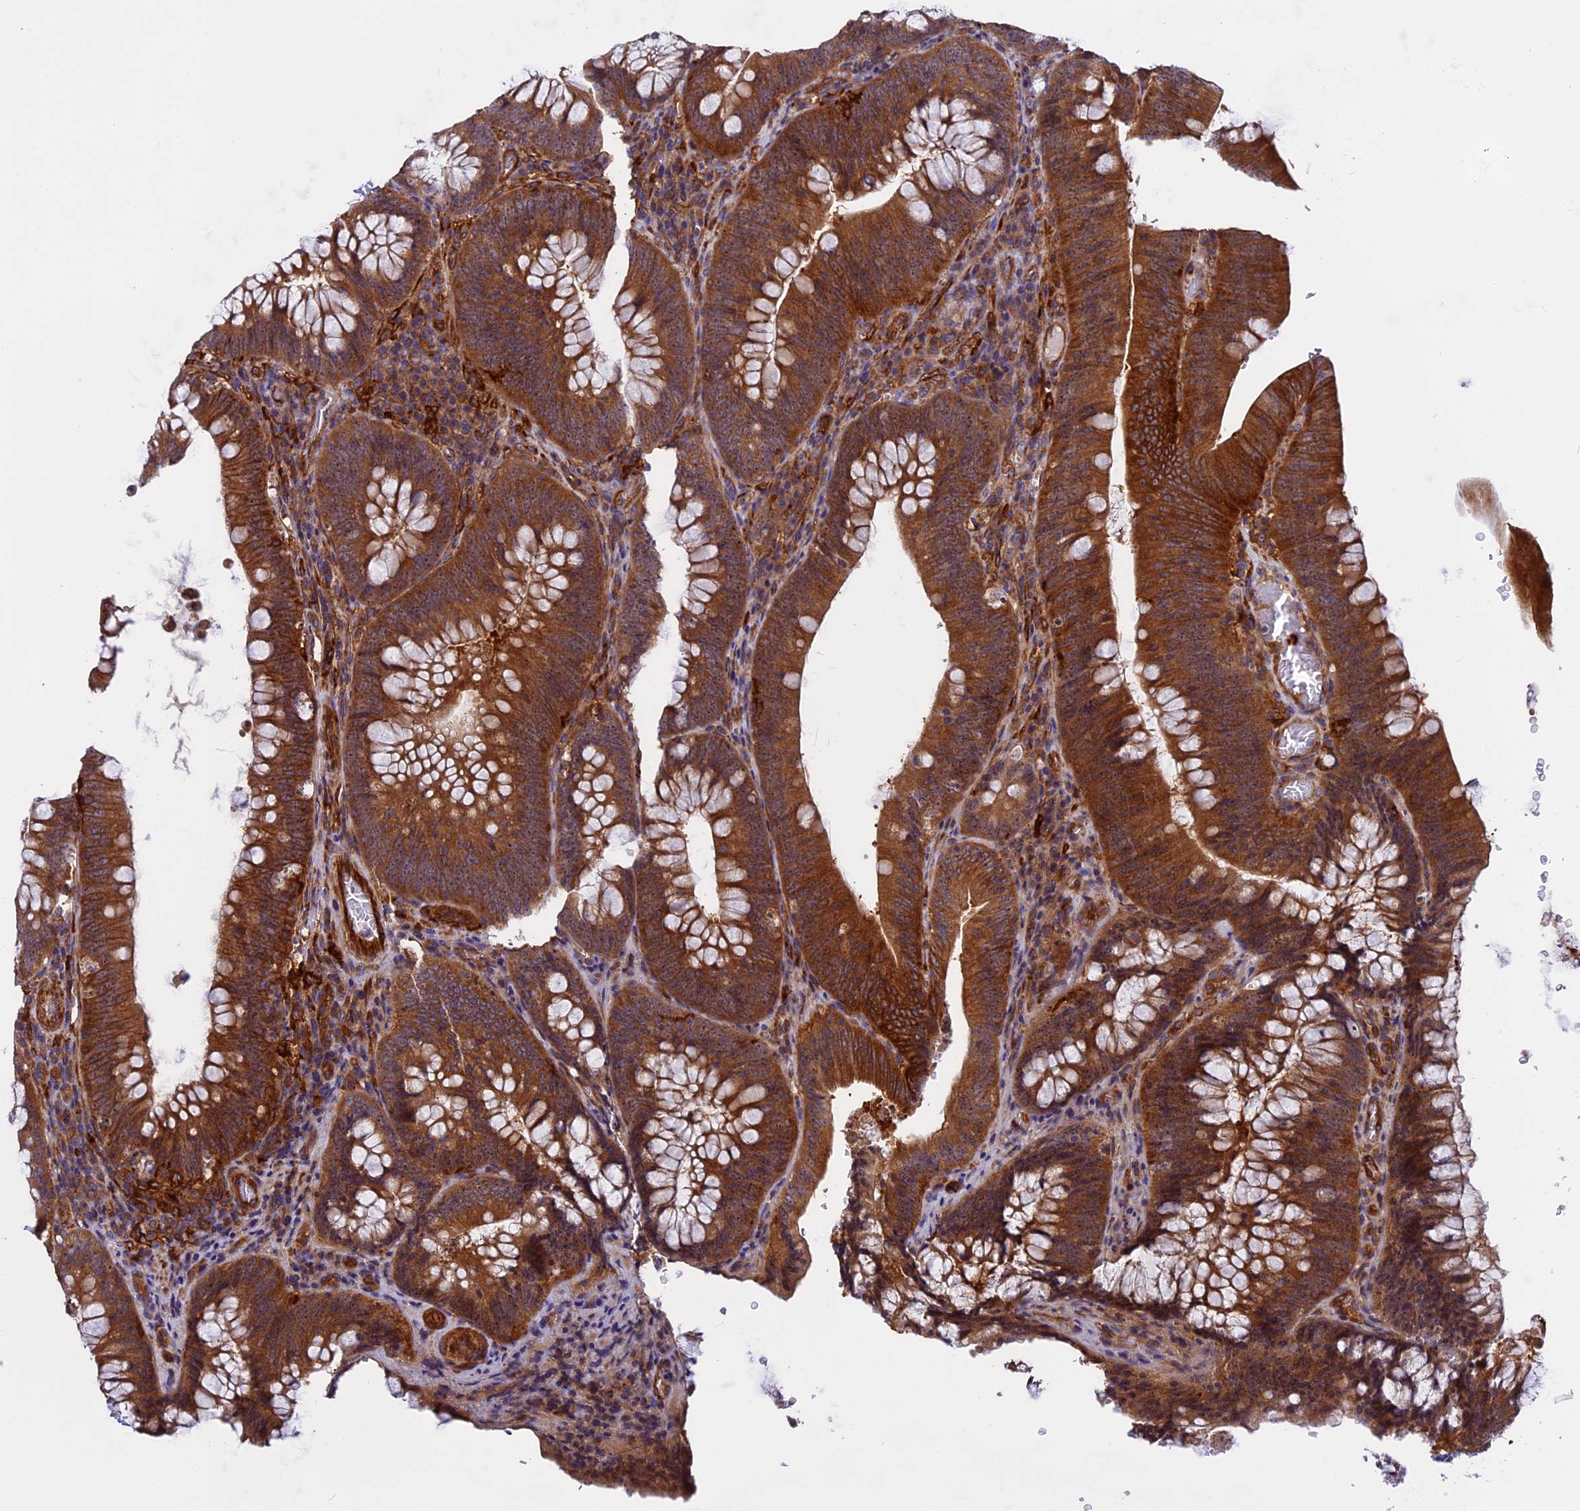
{"staining": {"intensity": "strong", "quantity": ">75%", "location": "cytoplasmic/membranous"}, "tissue": "colorectal cancer", "cell_type": "Tumor cells", "image_type": "cancer", "snomed": [{"axis": "morphology", "description": "Normal tissue, NOS"}, {"axis": "topography", "description": "Colon"}], "caption": "Human colorectal cancer stained with a protein marker exhibits strong staining in tumor cells.", "gene": "EHBP1L1", "patient": {"sex": "female", "age": 82}}